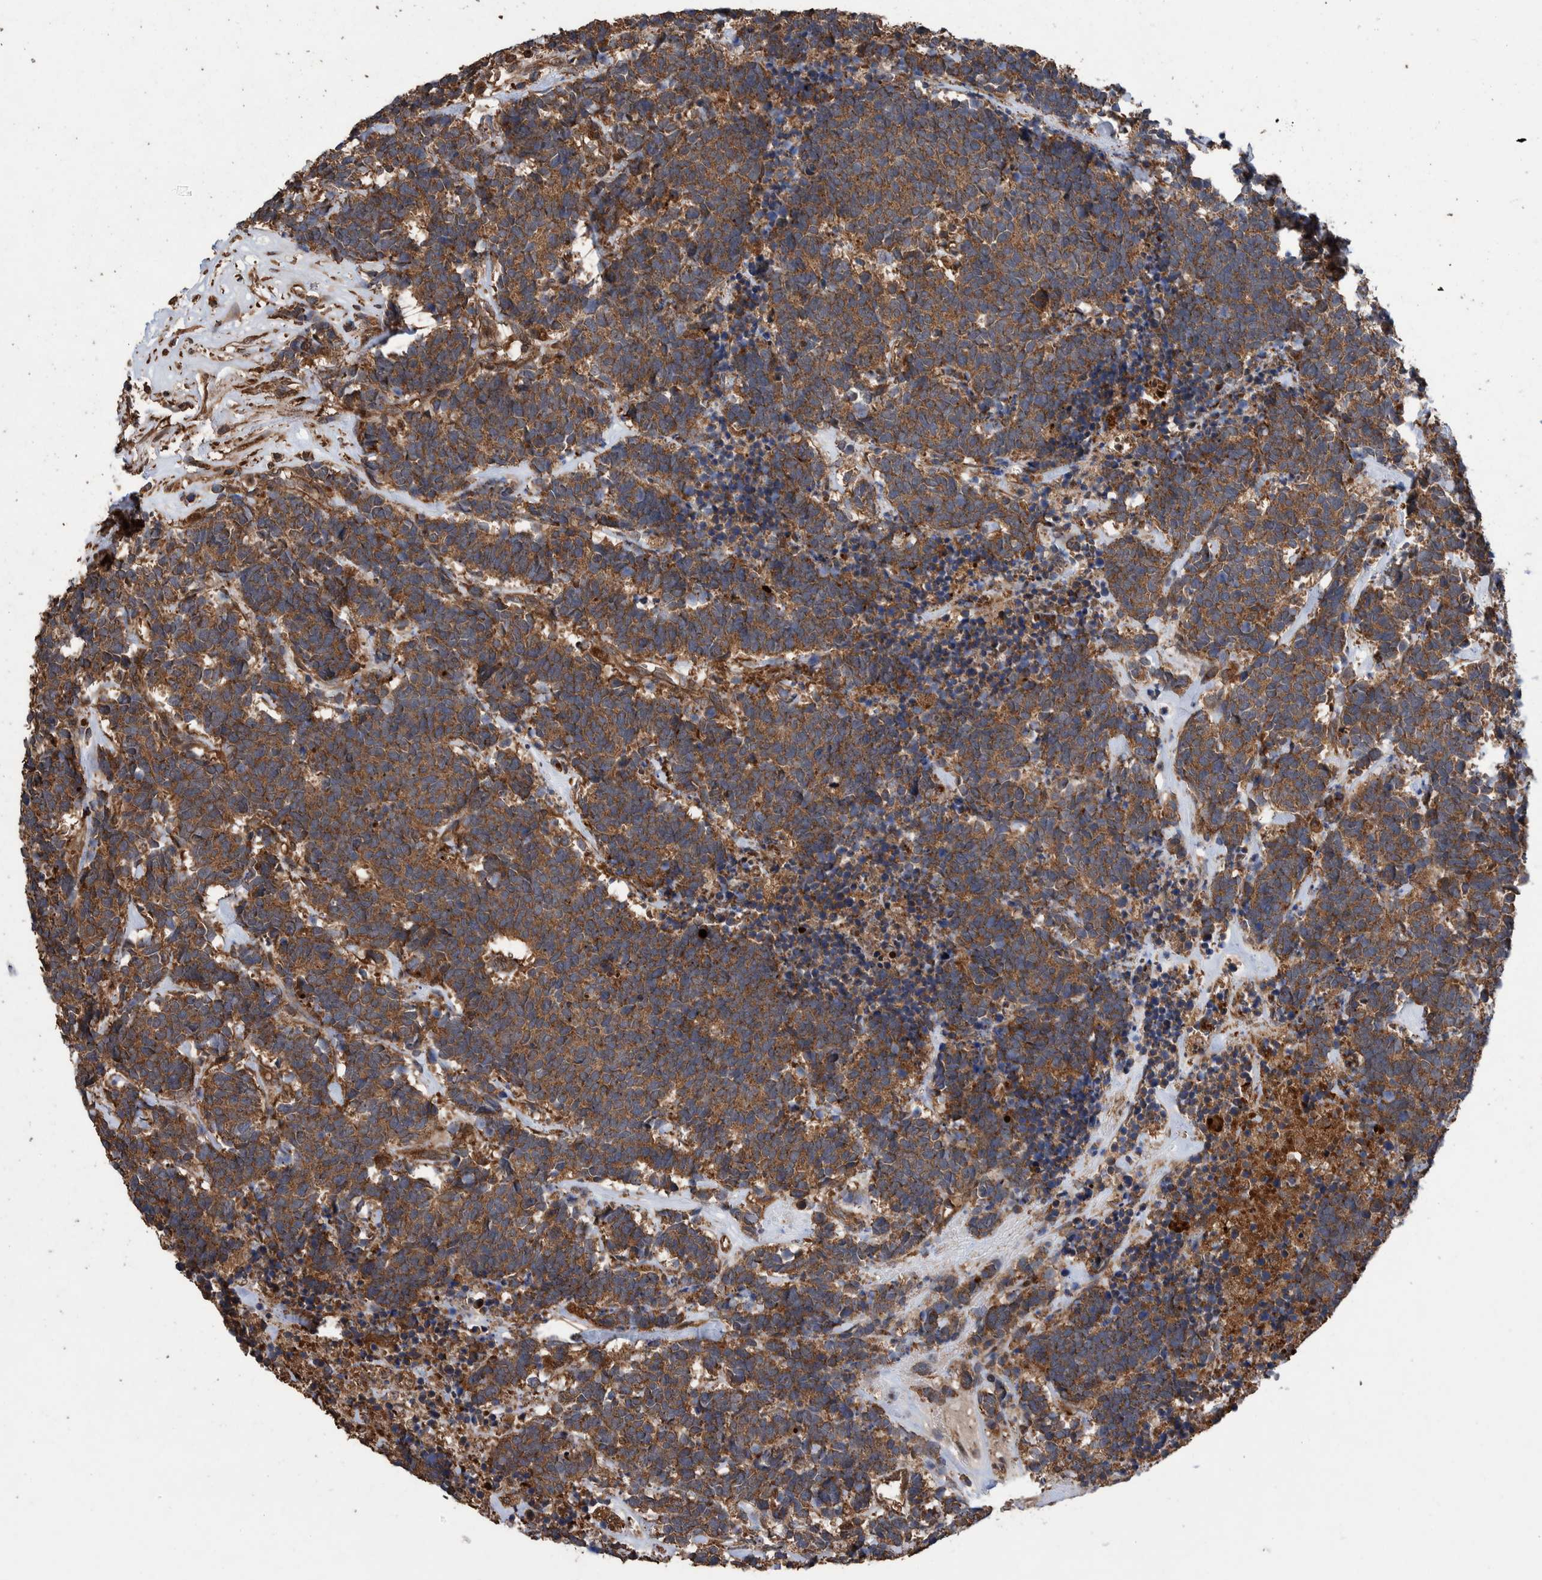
{"staining": {"intensity": "strong", "quantity": ">75%", "location": "cytoplasmic/membranous"}, "tissue": "carcinoid", "cell_type": "Tumor cells", "image_type": "cancer", "snomed": [{"axis": "morphology", "description": "Carcinoma, NOS"}, {"axis": "morphology", "description": "Carcinoid, malignant, NOS"}, {"axis": "topography", "description": "Urinary bladder"}], "caption": "Carcinoid (malignant) was stained to show a protein in brown. There is high levels of strong cytoplasmic/membranous staining in about >75% of tumor cells.", "gene": "TRIM16", "patient": {"sex": "male", "age": 57}}